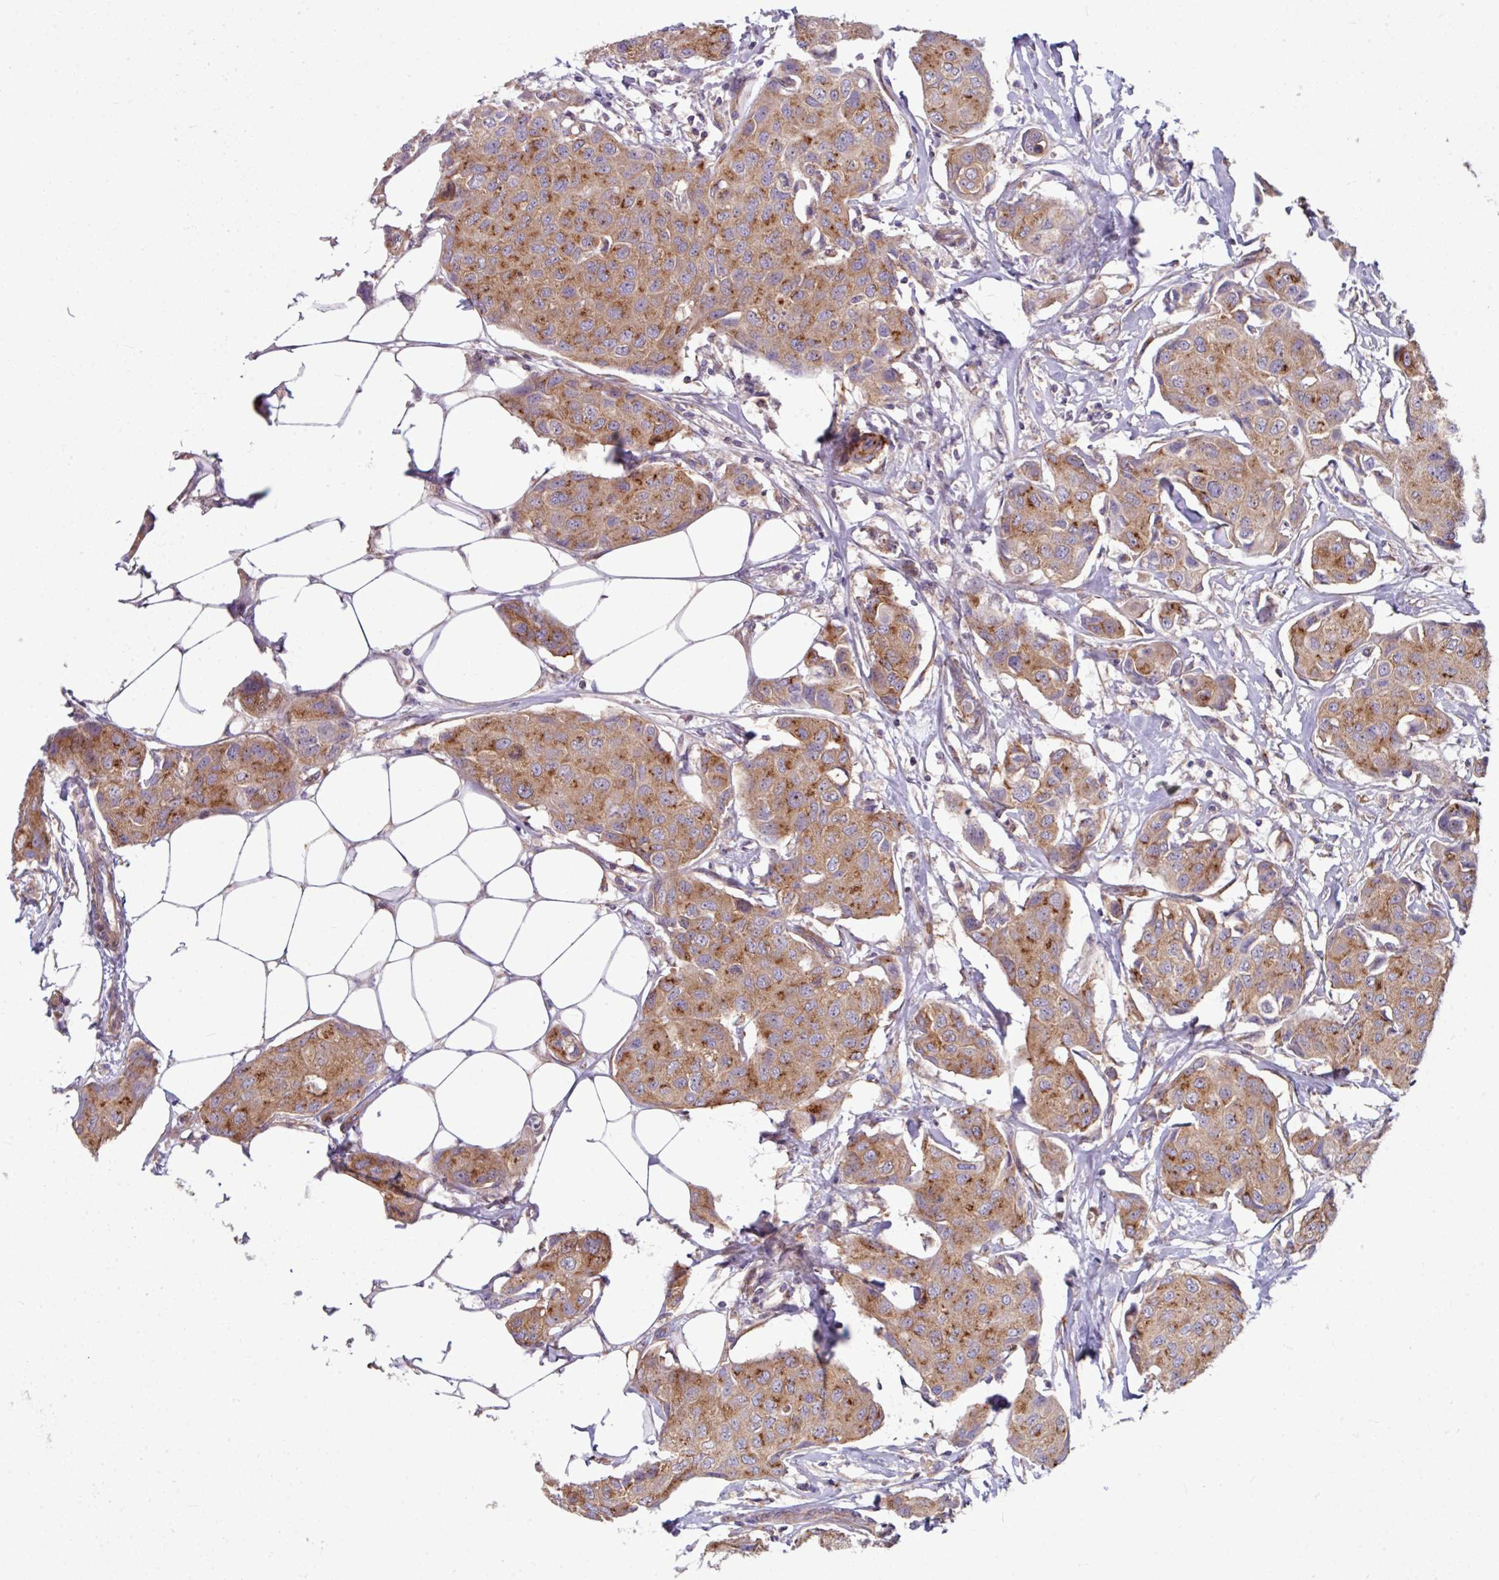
{"staining": {"intensity": "moderate", "quantity": ">75%", "location": "cytoplasmic/membranous"}, "tissue": "breast cancer", "cell_type": "Tumor cells", "image_type": "cancer", "snomed": [{"axis": "morphology", "description": "Duct carcinoma"}, {"axis": "topography", "description": "Breast"}, {"axis": "topography", "description": "Lymph node"}], "caption": "A histopathology image of breast cancer stained for a protein demonstrates moderate cytoplasmic/membranous brown staining in tumor cells. The staining was performed using DAB, with brown indicating positive protein expression. Nuclei are stained blue with hematoxylin.", "gene": "LSM12", "patient": {"sex": "female", "age": 80}}